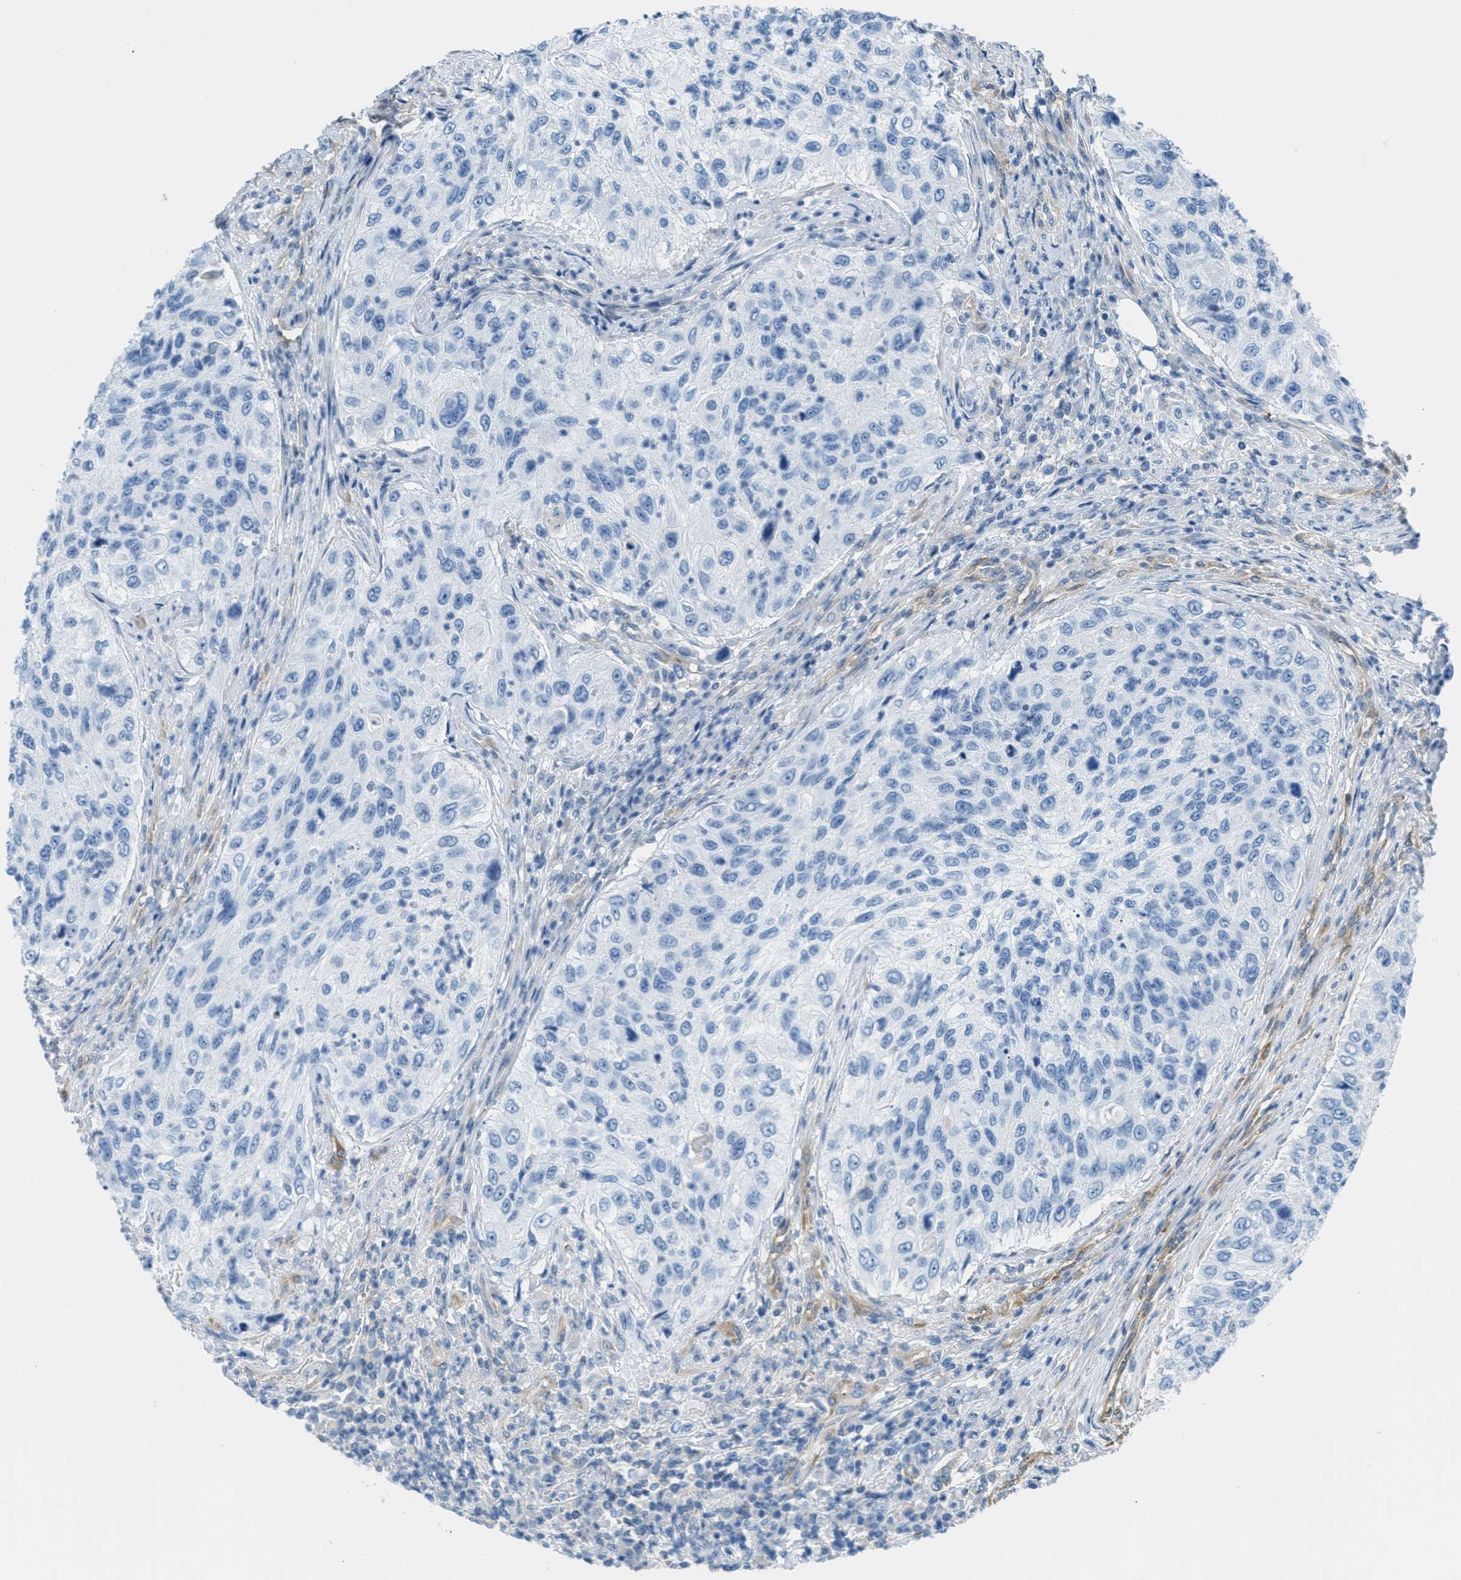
{"staining": {"intensity": "negative", "quantity": "none", "location": "none"}, "tissue": "urothelial cancer", "cell_type": "Tumor cells", "image_type": "cancer", "snomed": [{"axis": "morphology", "description": "Urothelial carcinoma, High grade"}, {"axis": "topography", "description": "Urinary bladder"}], "caption": "There is no significant staining in tumor cells of urothelial cancer.", "gene": "MAPRE2", "patient": {"sex": "female", "age": 60}}